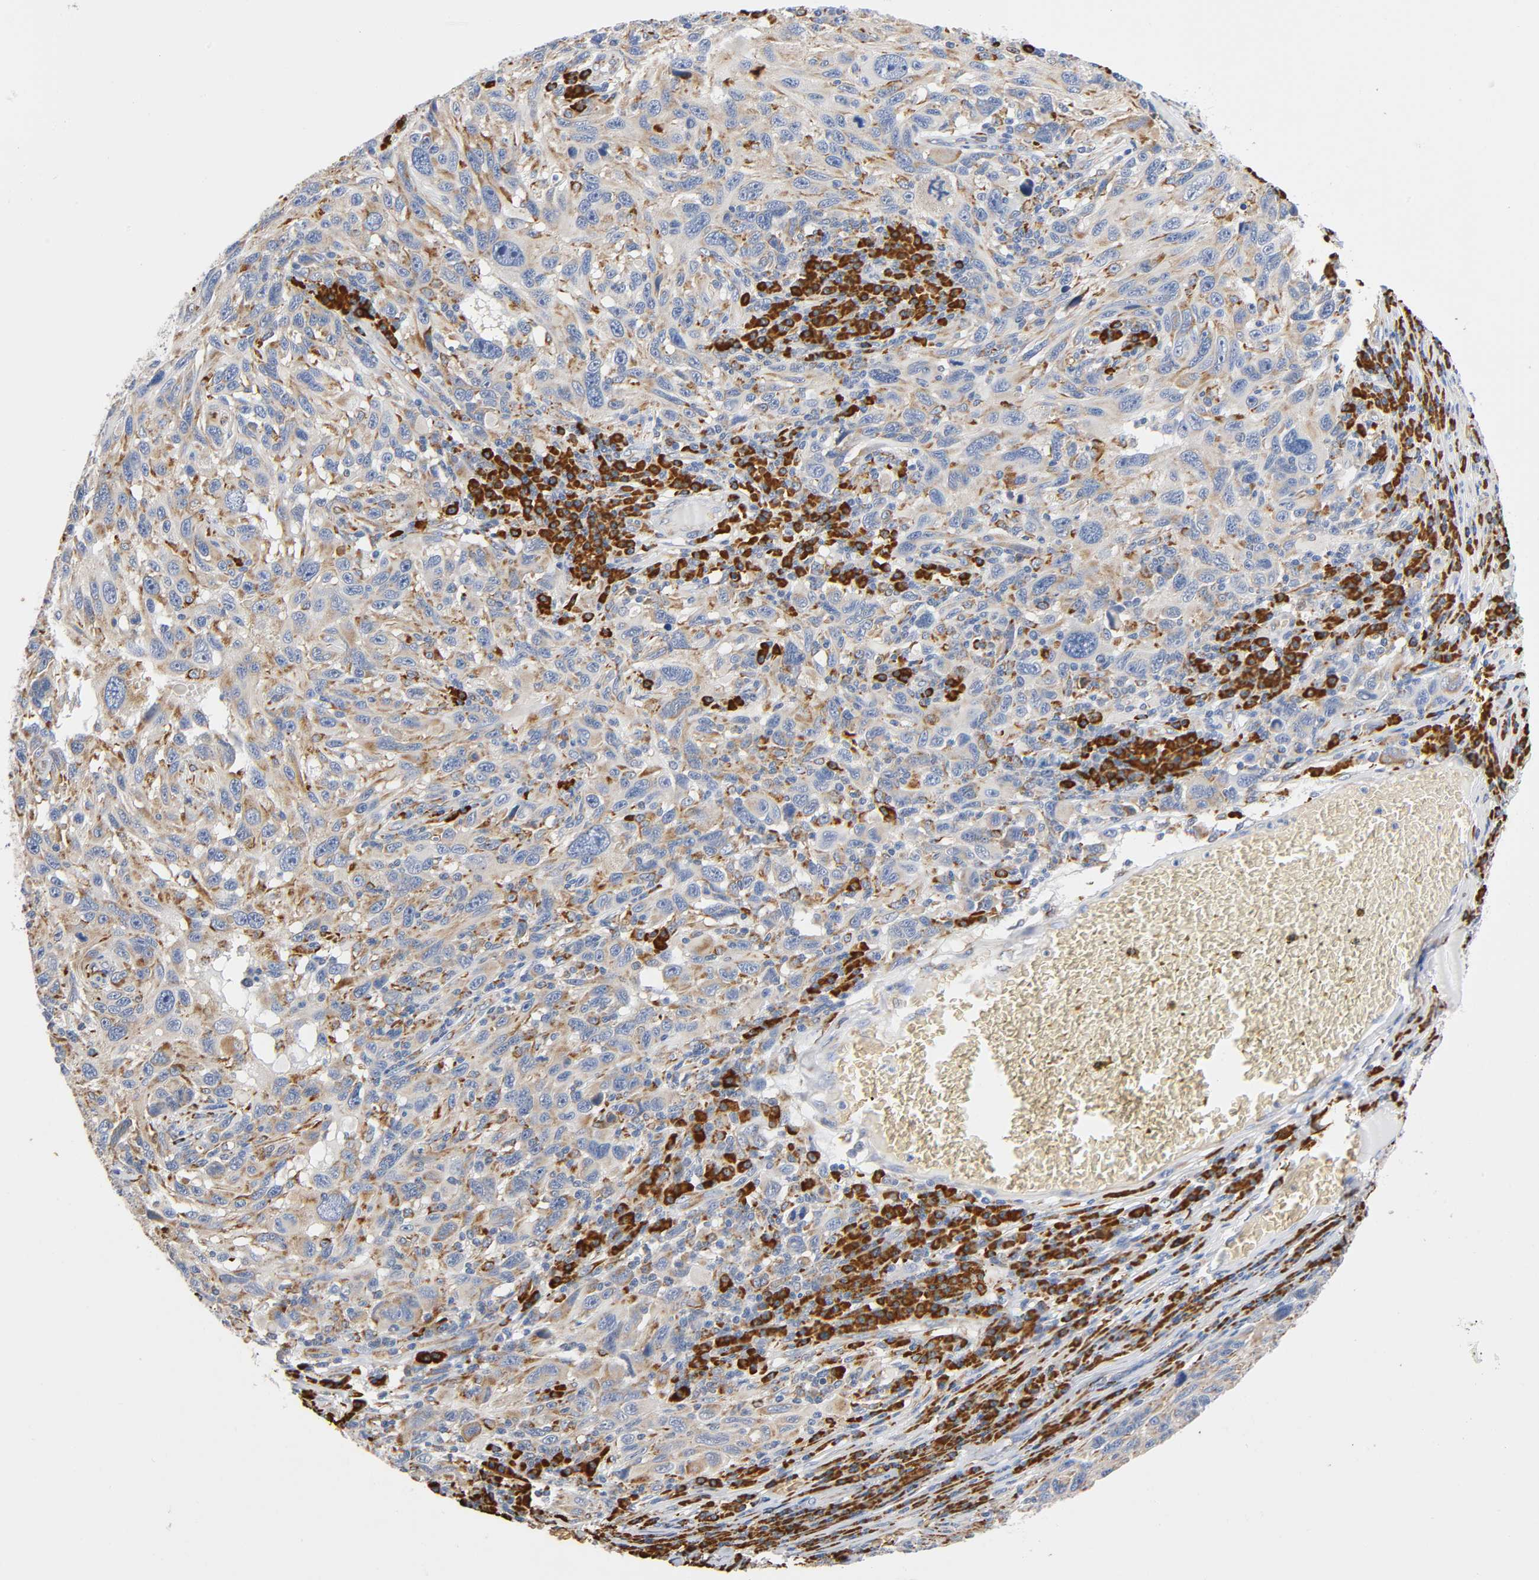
{"staining": {"intensity": "weak", "quantity": ">75%", "location": "cytoplasmic/membranous"}, "tissue": "melanoma", "cell_type": "Tumor cells", "image_type": "cancer", "snomed": [{"axis": "morphology", "description": "Malignant melanoma, NOS"}, {"axis": "topography", "description": "Skin"}], "caption": "Brown immunohistochemical staining in malignant melanoma shows weak cytoplasmic/membranous staining in approximately >75% of tumor cells. The staining was performed using DAB (3,3'-diaminobenzidine), with brown indicating positive protein expression. Nuclei are stained blue with hematoxylin.", "gene": "UCKL1", "patient": {"sex": "male", "age": 53}}